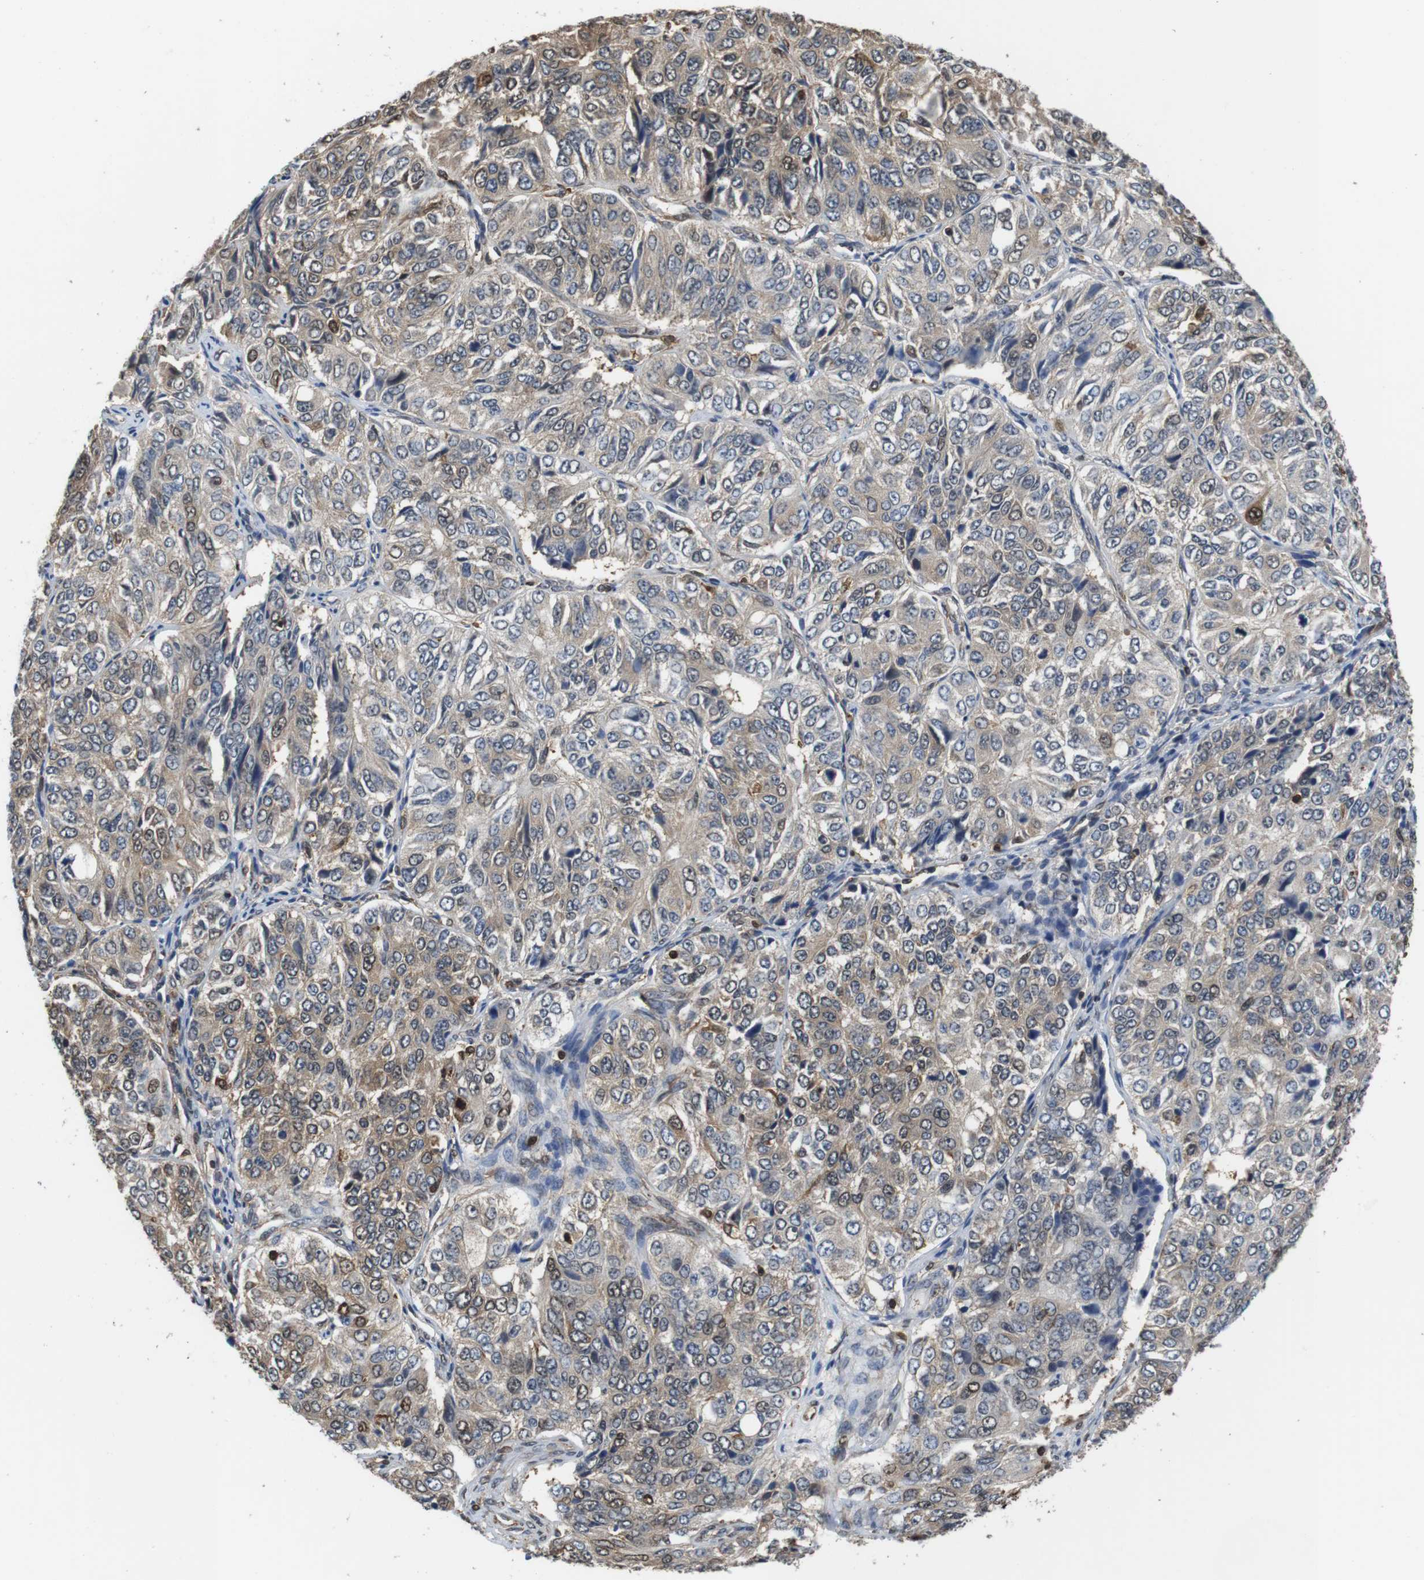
{"staining": {"intensity": "weak", "quantity": "25%-75%", "location": "cytoplasmic/membranous,nuclear"}, "tissue": "ovarian cancer", "cell_type": "Tumor cells", "image_type": "cancer", "snomed": [{"axis": "morphology", "description": "Carcinoma, endometroid"}, {"axis": "topography", "description": "Ovary"}], "caption": "Immunohistochemistry histopathology image of neoplastic tissue: endometroid carcinoma (ovarian) stained using IHC reveals low levels of weak protein expression localized specifically in the cytoplasmic/membranous and nuclear of tumor cells, appearing as a cytoplasmic/membranous and nuclear brown color.", "gene": "LDHA", "patient": {"sex": "female", "age": 51}}